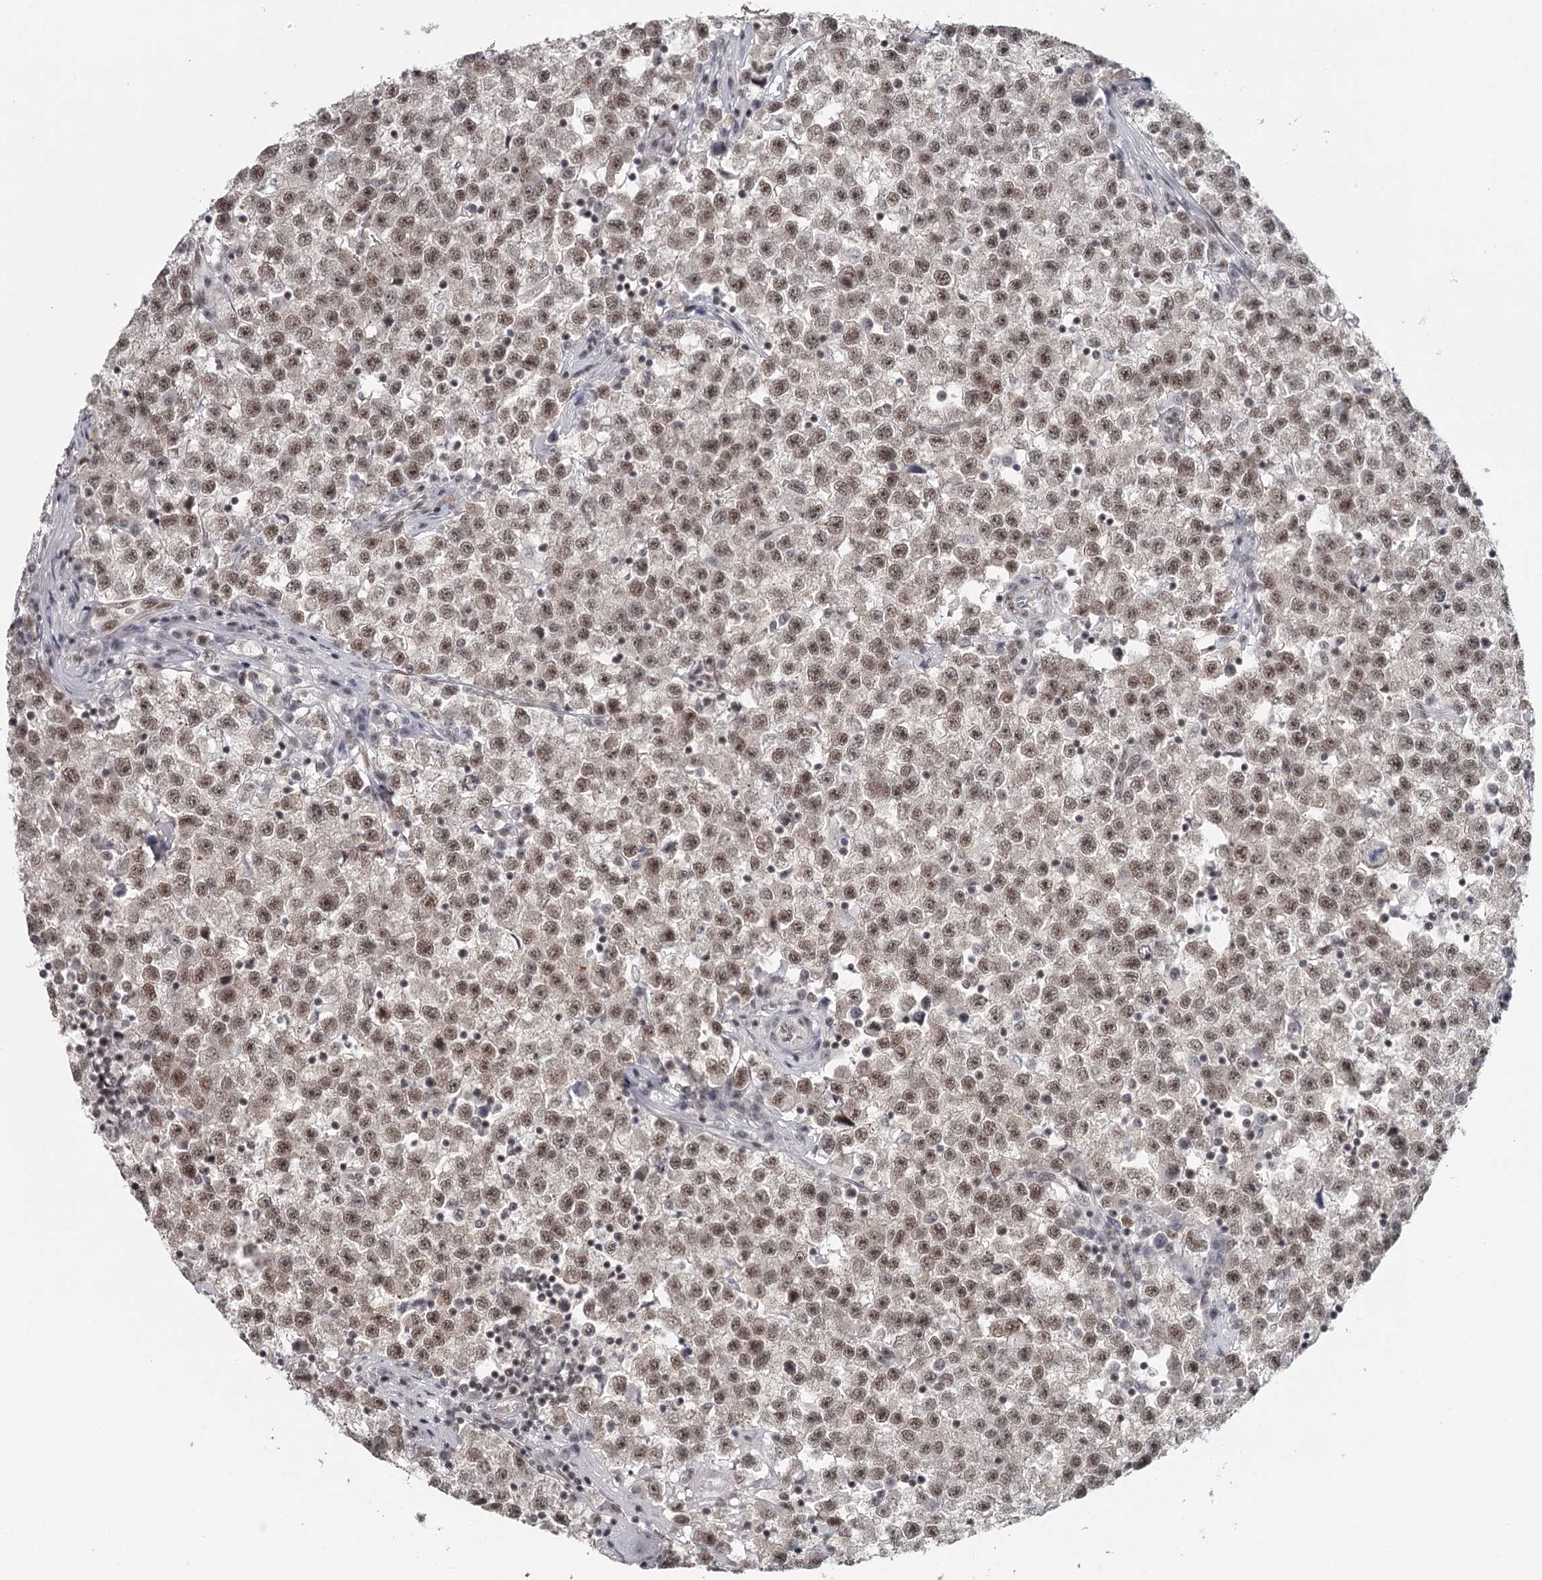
{"staining": {"intensity": "moderate", "quantity": ">75%", "location": "nuclear"}, "tissue": "testis cancer", "cell_type": "Tumor cells", "image_type": "cancer", "snomed": [{"axis": "morphology", "description": "Seminoma, NOS"}, {"axis": "topography", "description": "Testis"}], "caption": "Tumor cells demonstrate medium levels of moderate nuclear staining in approximately >75% of cells in human seminoma (testis).", "gene": "FAM13C", "patient": {"sex": "male", "age": 22}}